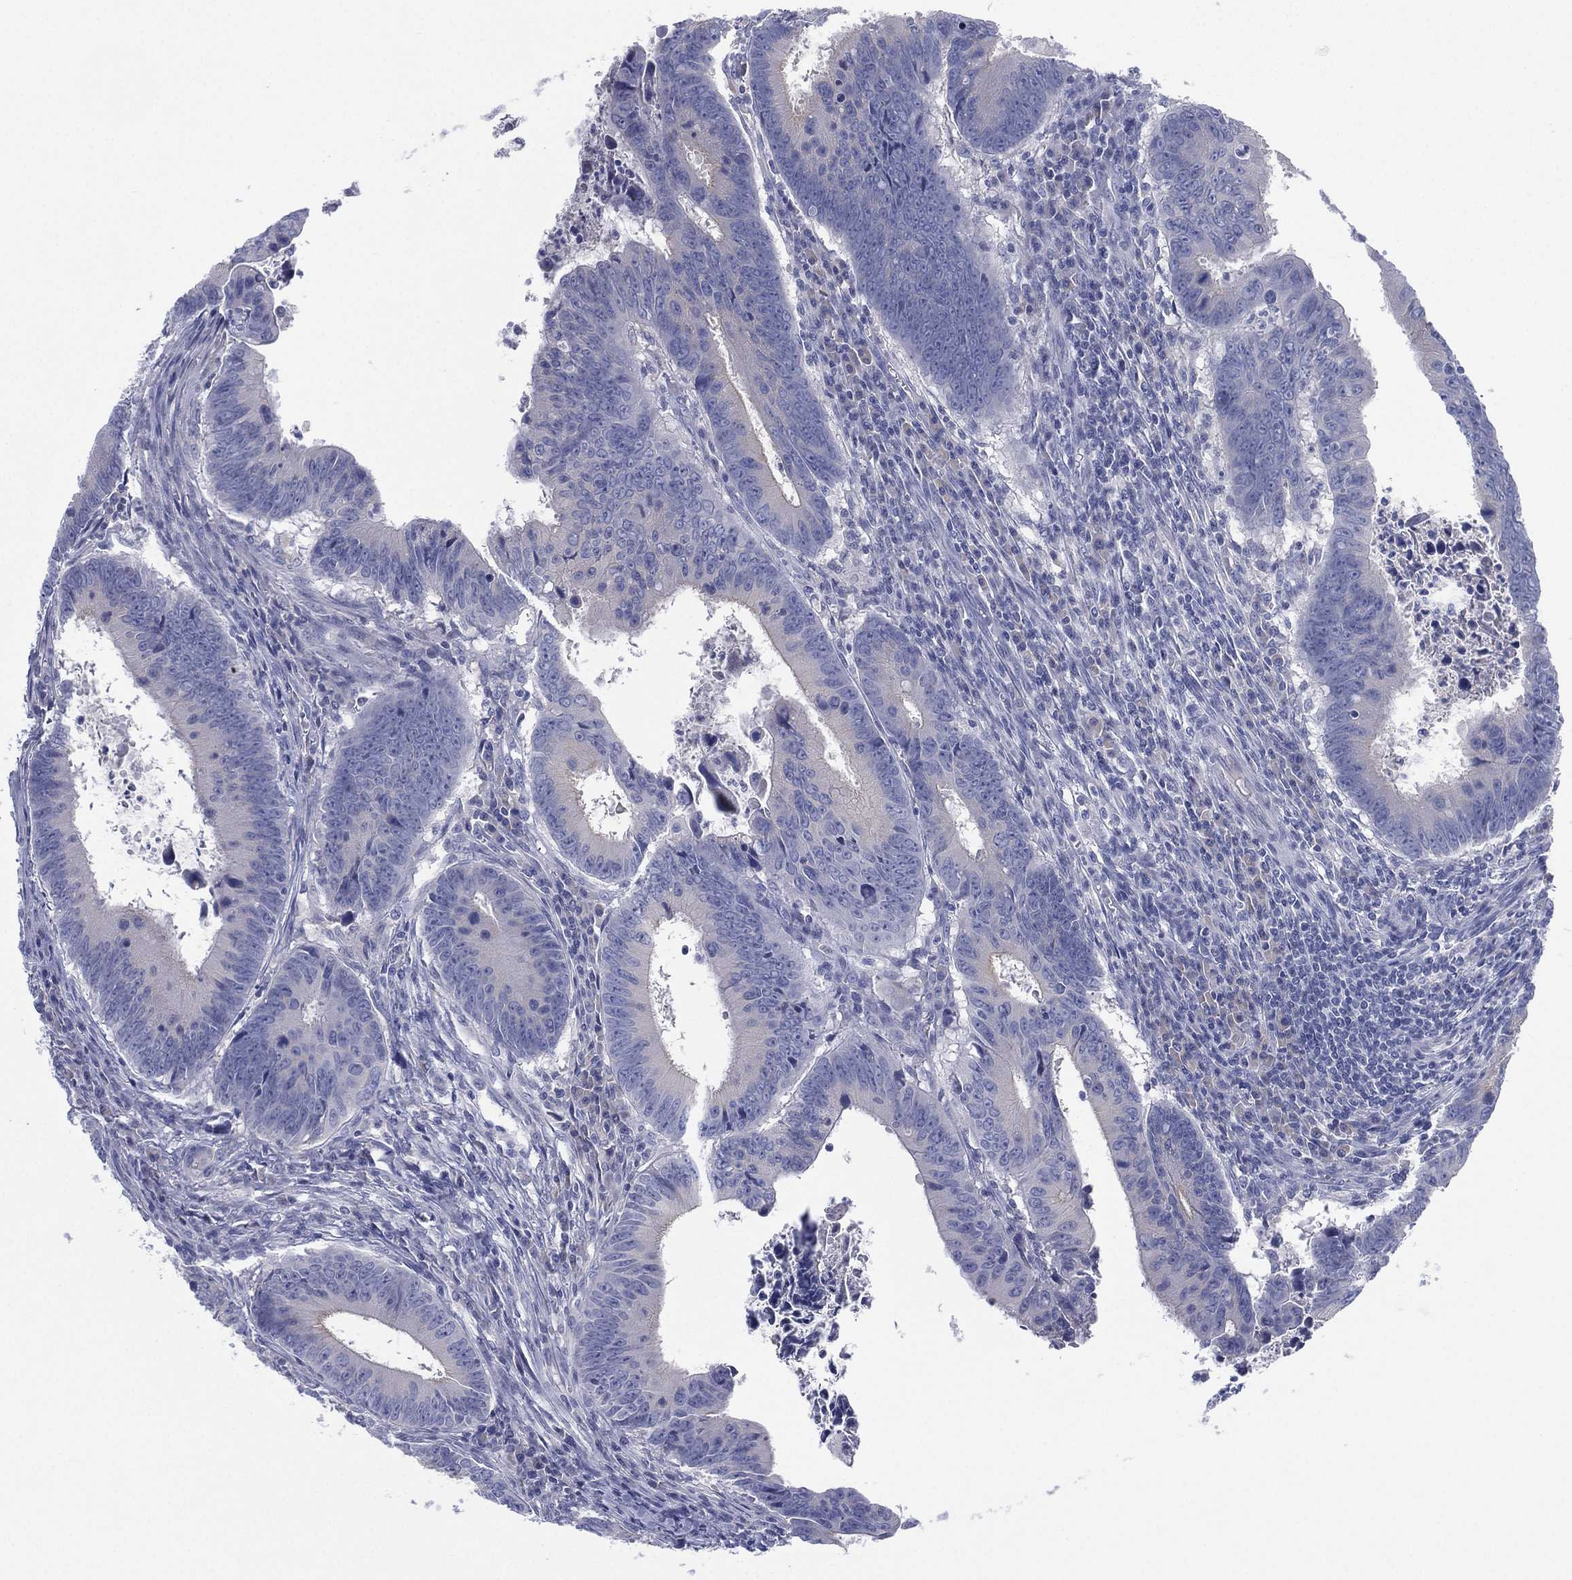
{"staining": {"intensity": "negative", "quantity": "none", "location": "none"}, "tissue": "colorectal cancer", "cell_type": "Tumor cells", "image_type": "cancer", "snomed": [{"axis": "morphology", "description": "Adenocarcinoma, NOS"}, {"axis": "topography", "description": "Colon"}], "caption": "IHC image of neoplastic tissue: colorectal cancer (adenocarcinoma) stained with DAB (3,3'-diaminobenzidine) demonstrates no significant protein expression in tumor cells.", "gene": "CYP2D6", "patient": {"sex": "female", "age": 87}}